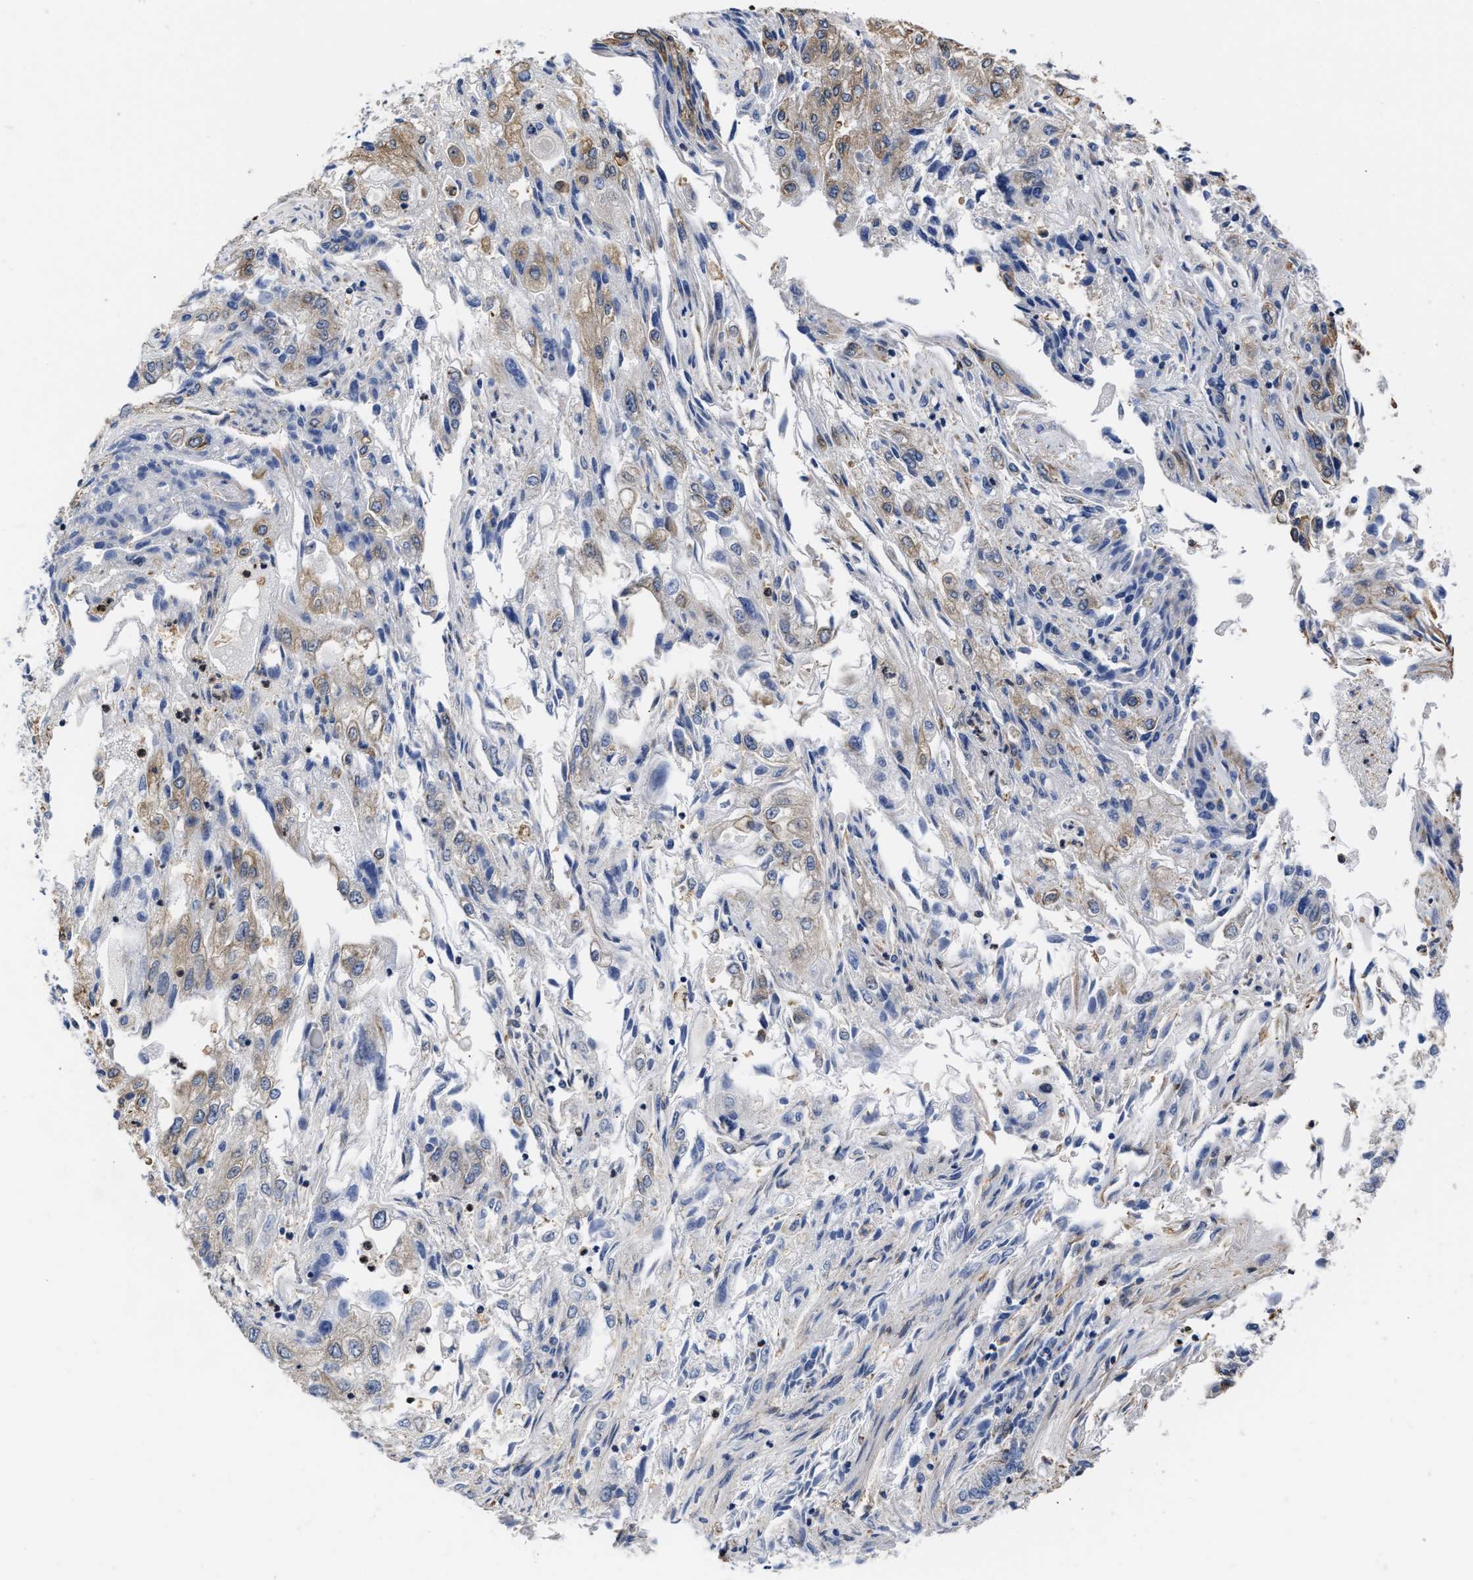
{"staining": {"intensity": "weak", "quantity": "<25%", "location": "cytoplasmic/membranous"}, "tissue": "endometrial cancer", "cell_type": "Tumor cells", "image_type": "cancer", "snomed": [{"axis": "morphology", "description": "Adenocarcinoma, NOS"}, {"axis": "topography", "description": "Endometrium"}], "caption": "Immunohistochemistry (IHC) histopathology image of neoplastic tissue: human endometrial adenocarcinoma stained with DAB (3,3'-diaminobenzidine) demonstrates no significant protein positivity in tumor cells. (DAB immunohistochemistry visualized using brightfield microscopy, high magnification).", "gene": "KLHDC1", "patient": {"sex": "female", "age": 49}}